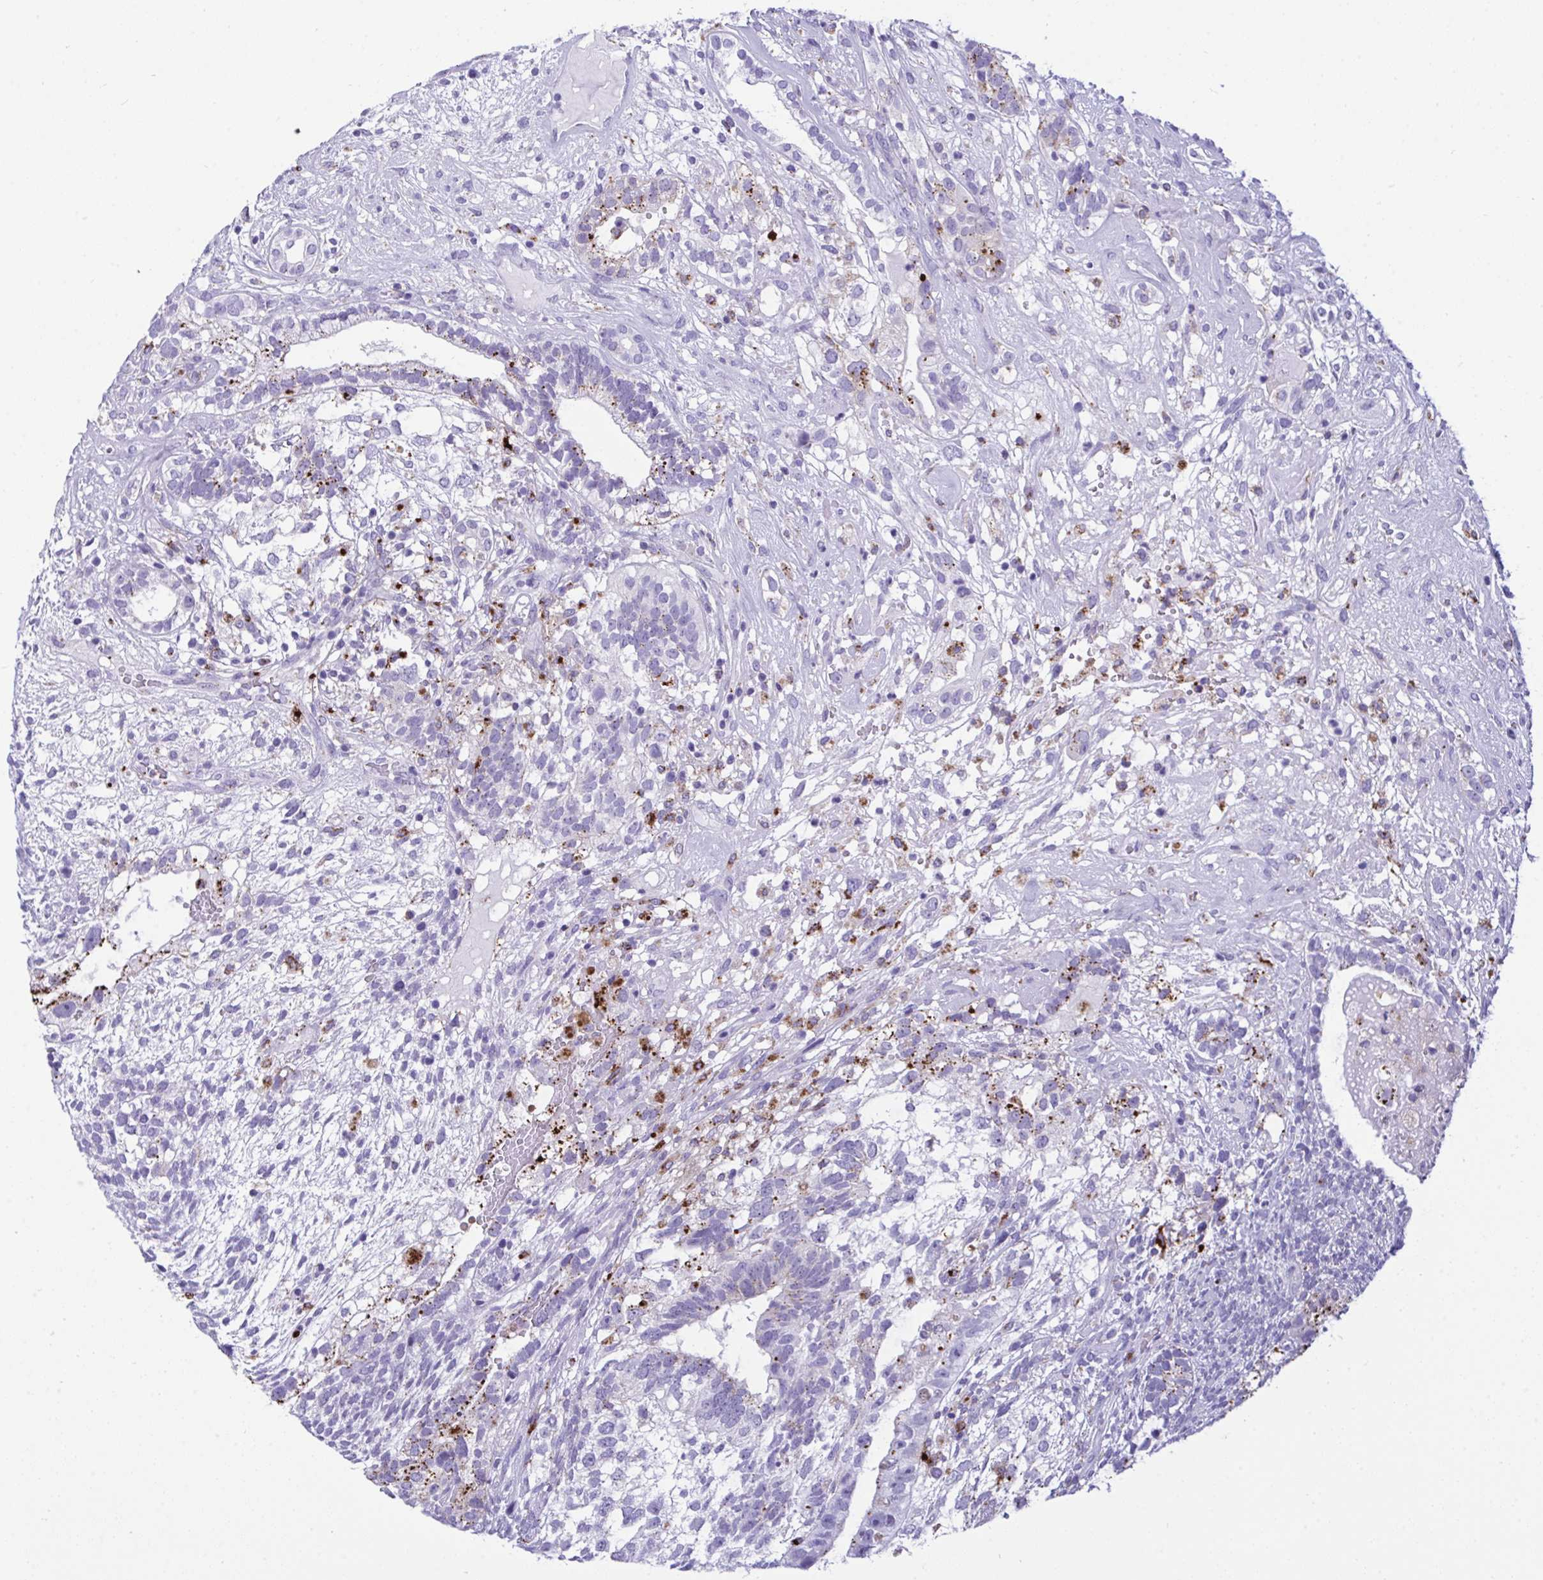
{"staining": {"intensity": "moderate", "quantity": "<25%", "location": "cytoplasmic/membranous"}, "tissue": "testis cancer", "cell_type": "Tumor cells", "image_type": "cancer", "snomed": [{"axis": "morphology", "description": "Seminoma, NOS"}, {"axis": "morphology", "description": "Carcinoma, Embryonal, NOS"}, {"axis": "topography", "description": "Testis"}], "caption": "IHC of human testis embryonal carcinoma shows low levels of moderate cytoplasmic/membranous expression in approximately <25% of tumor cells.", "gene": "CPVL", "patient": {"sex": "male", "age": 41}}